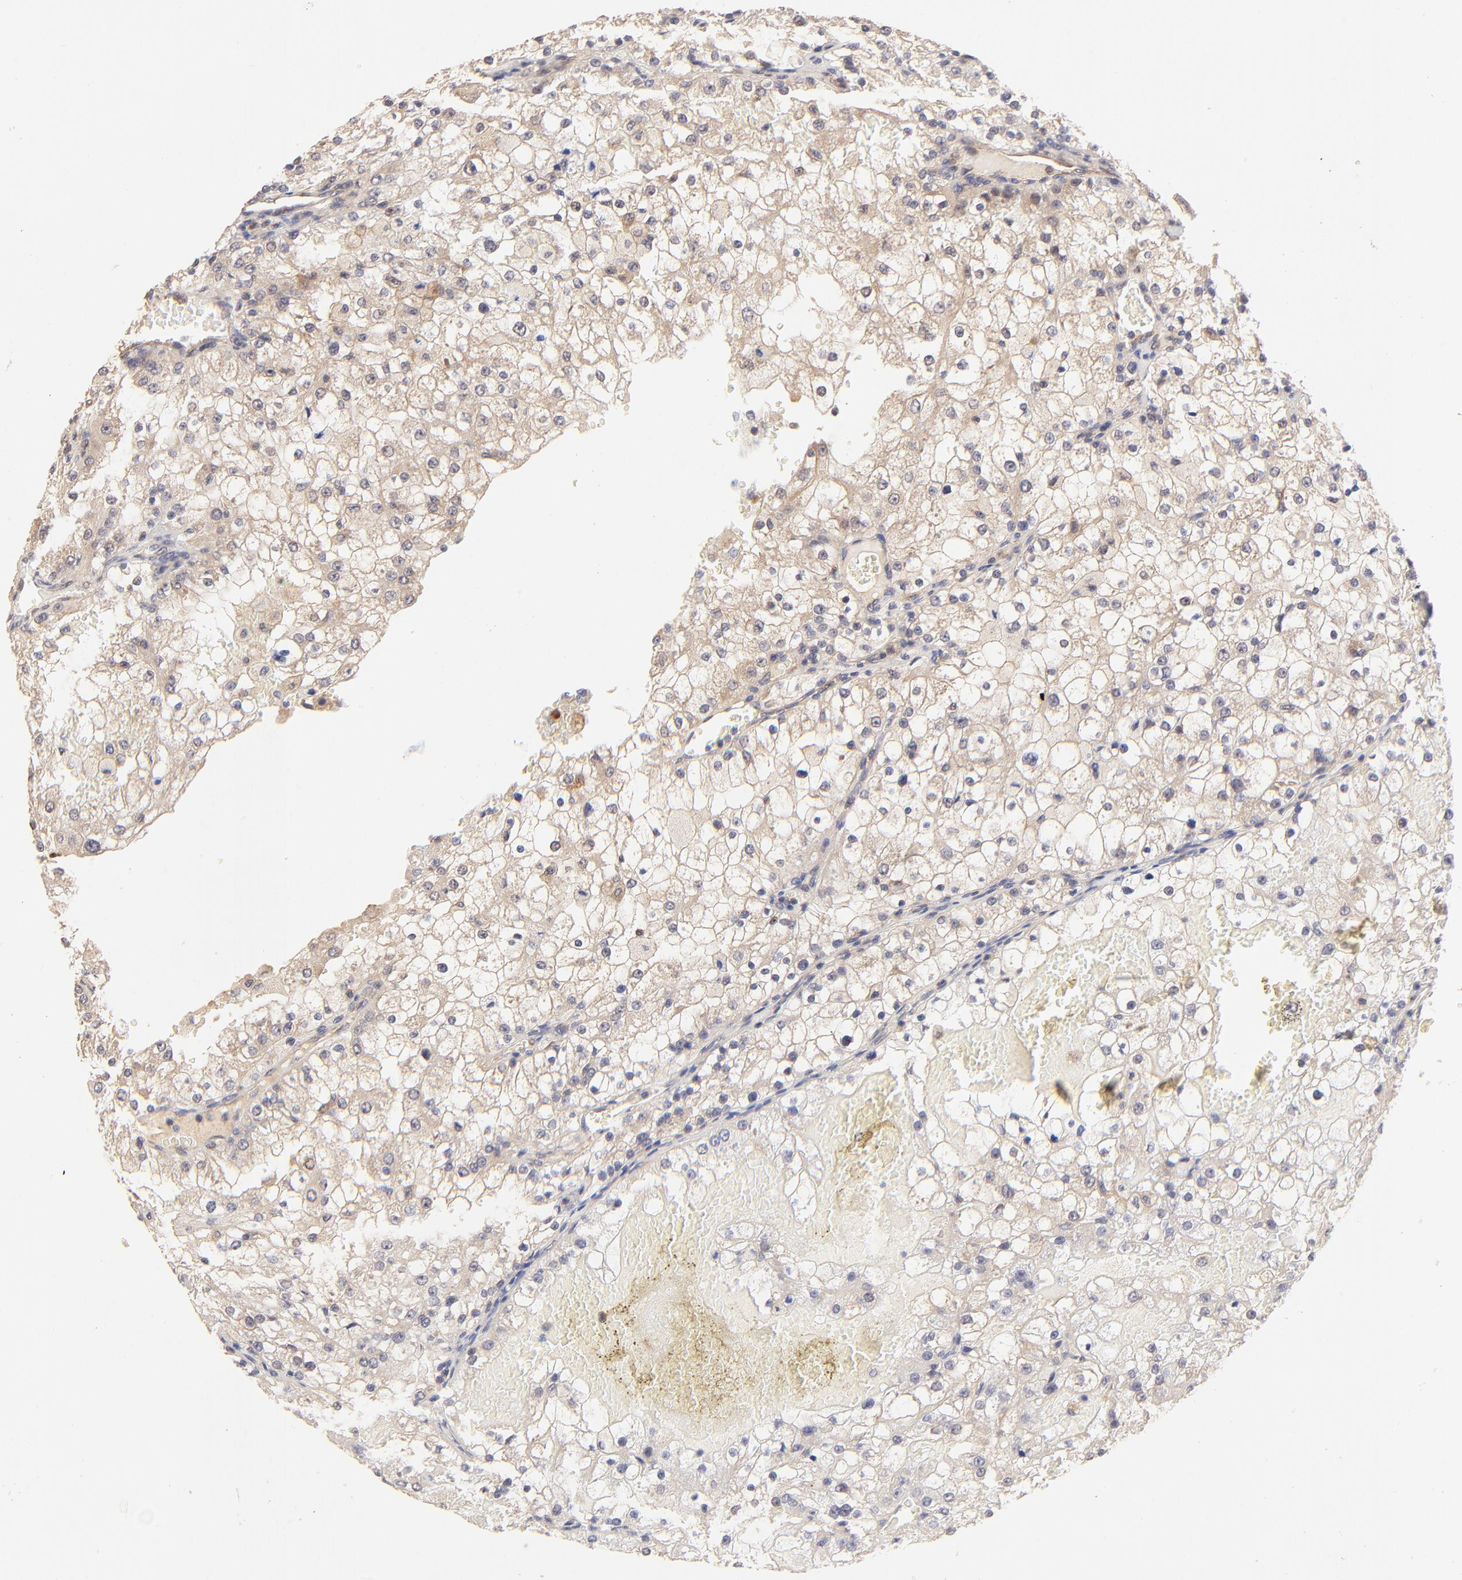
{"staining": {"intensity": "weak", "quantity": ">75%", "location": "cytoplasmic/membranous"}, "tissue": "renal cancer", "cell_type": "Tumor cells", "image_type": "cancer", "snomed": [{"axis": "morphology", "description": "Adenocarcinoma, NOS"}, {"axis": "topography", "description": "Kidney"}], "caption": "This image demonstrates immunohistochemistry staining of human adenocarcinoma (renal), with low weak cytoplasmic/membranous staining in approximately >75% of tumor cells.", "gene": "TNFAIP3", "patient": {"sex": "female", "age": 74}}